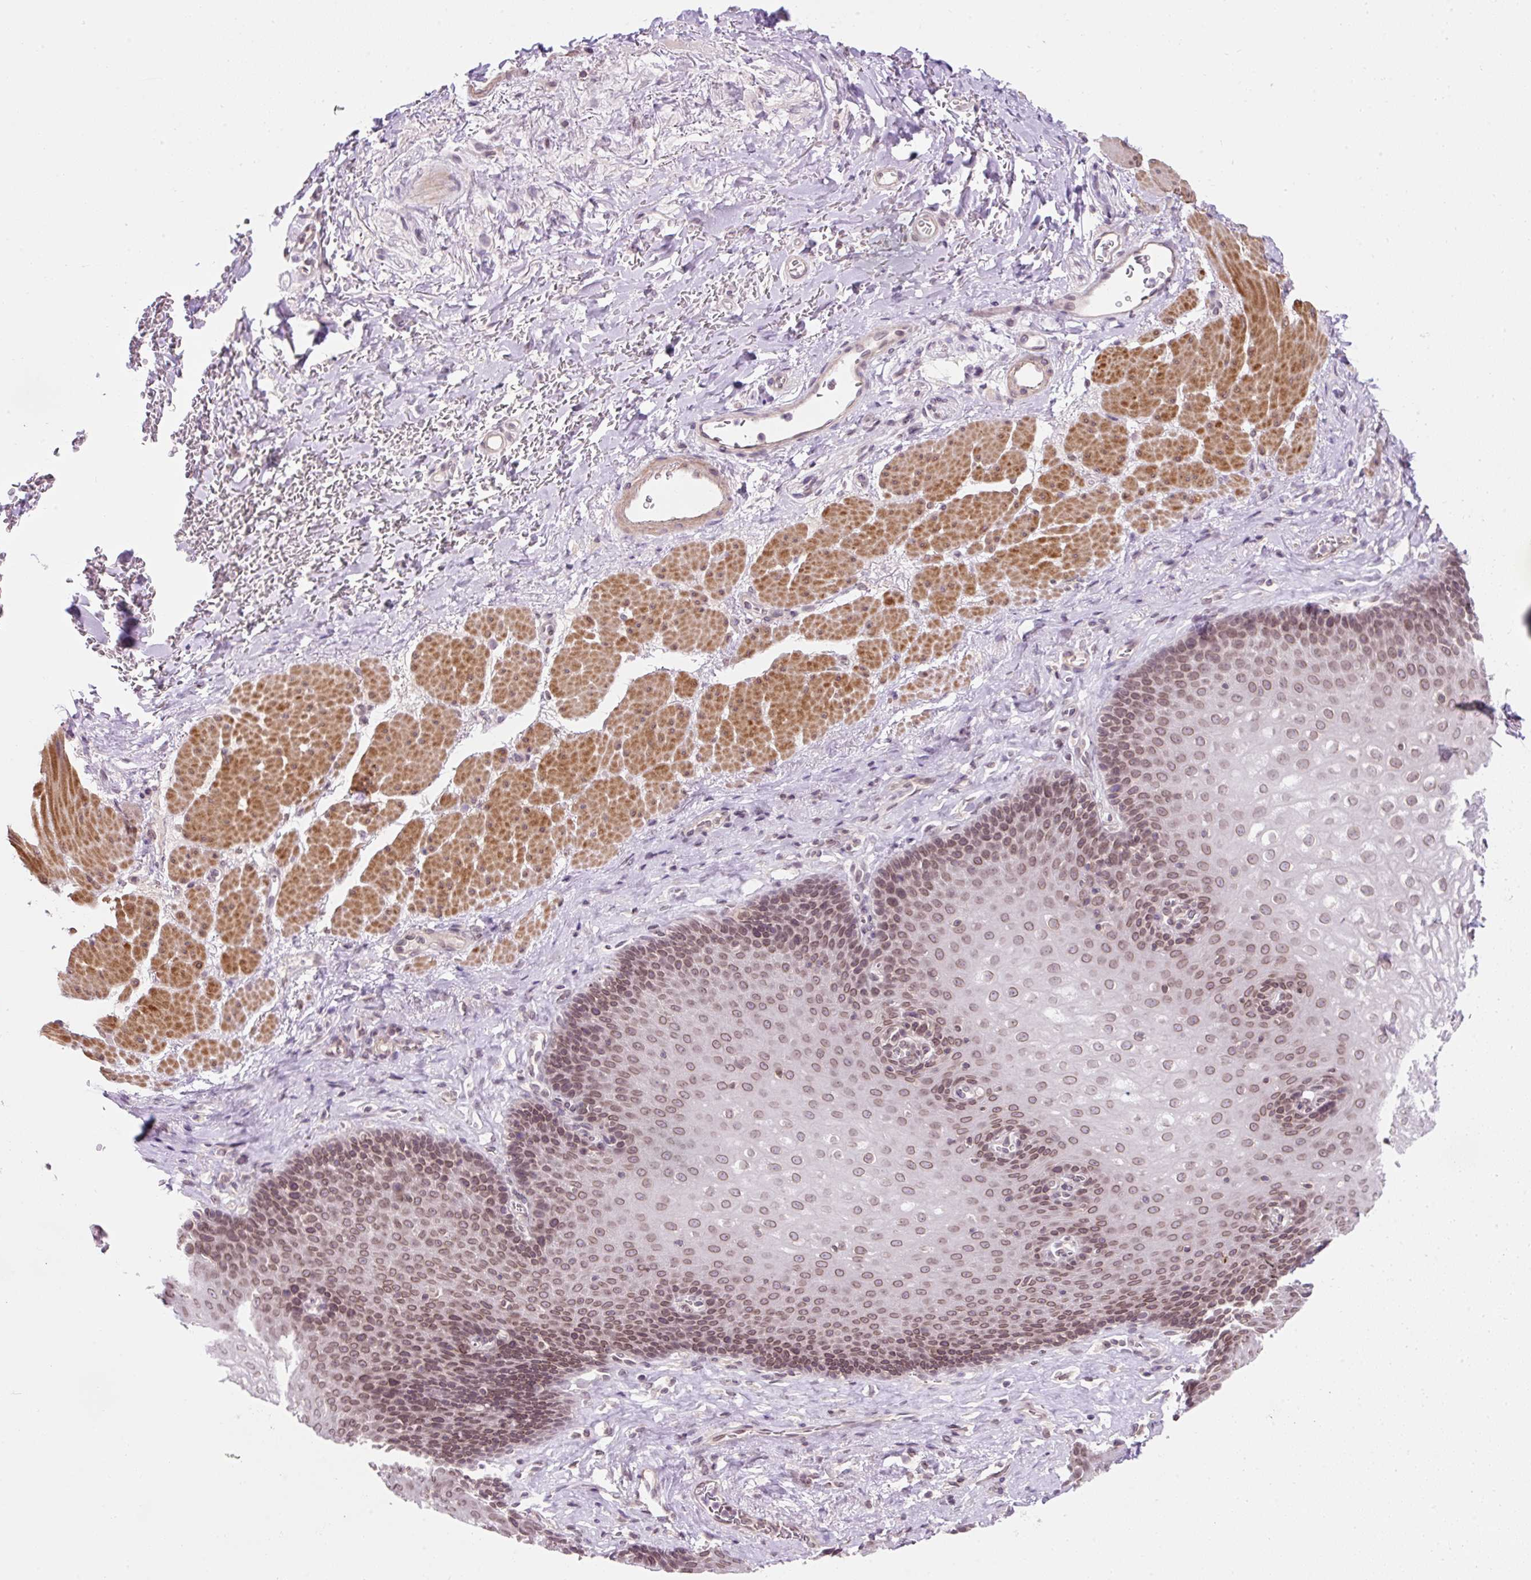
{"staining": {"intensity": "moderate", "quantity": ">75%", "location": "cytoplasmic/membranous,nuclear"}, "tissue": "esophagus", "cell_type": "Squamous epithelial cells", "image_type": "normal", "snomed": [{"axis": "morphology", "description": "Normal tissue, NOS"}, {"axis": "topography", "description": "Esophagus"}], "caption": "Moderate cytoplasmic/membranous,nuclear expression for a protein is appreciated in approximately >75% of squamous epithelial cells of unremarkable esophagus using immunohistochemistry (IHC).", "gene": "ZNF610", "patient": {"sex": "female", "age": 66}}